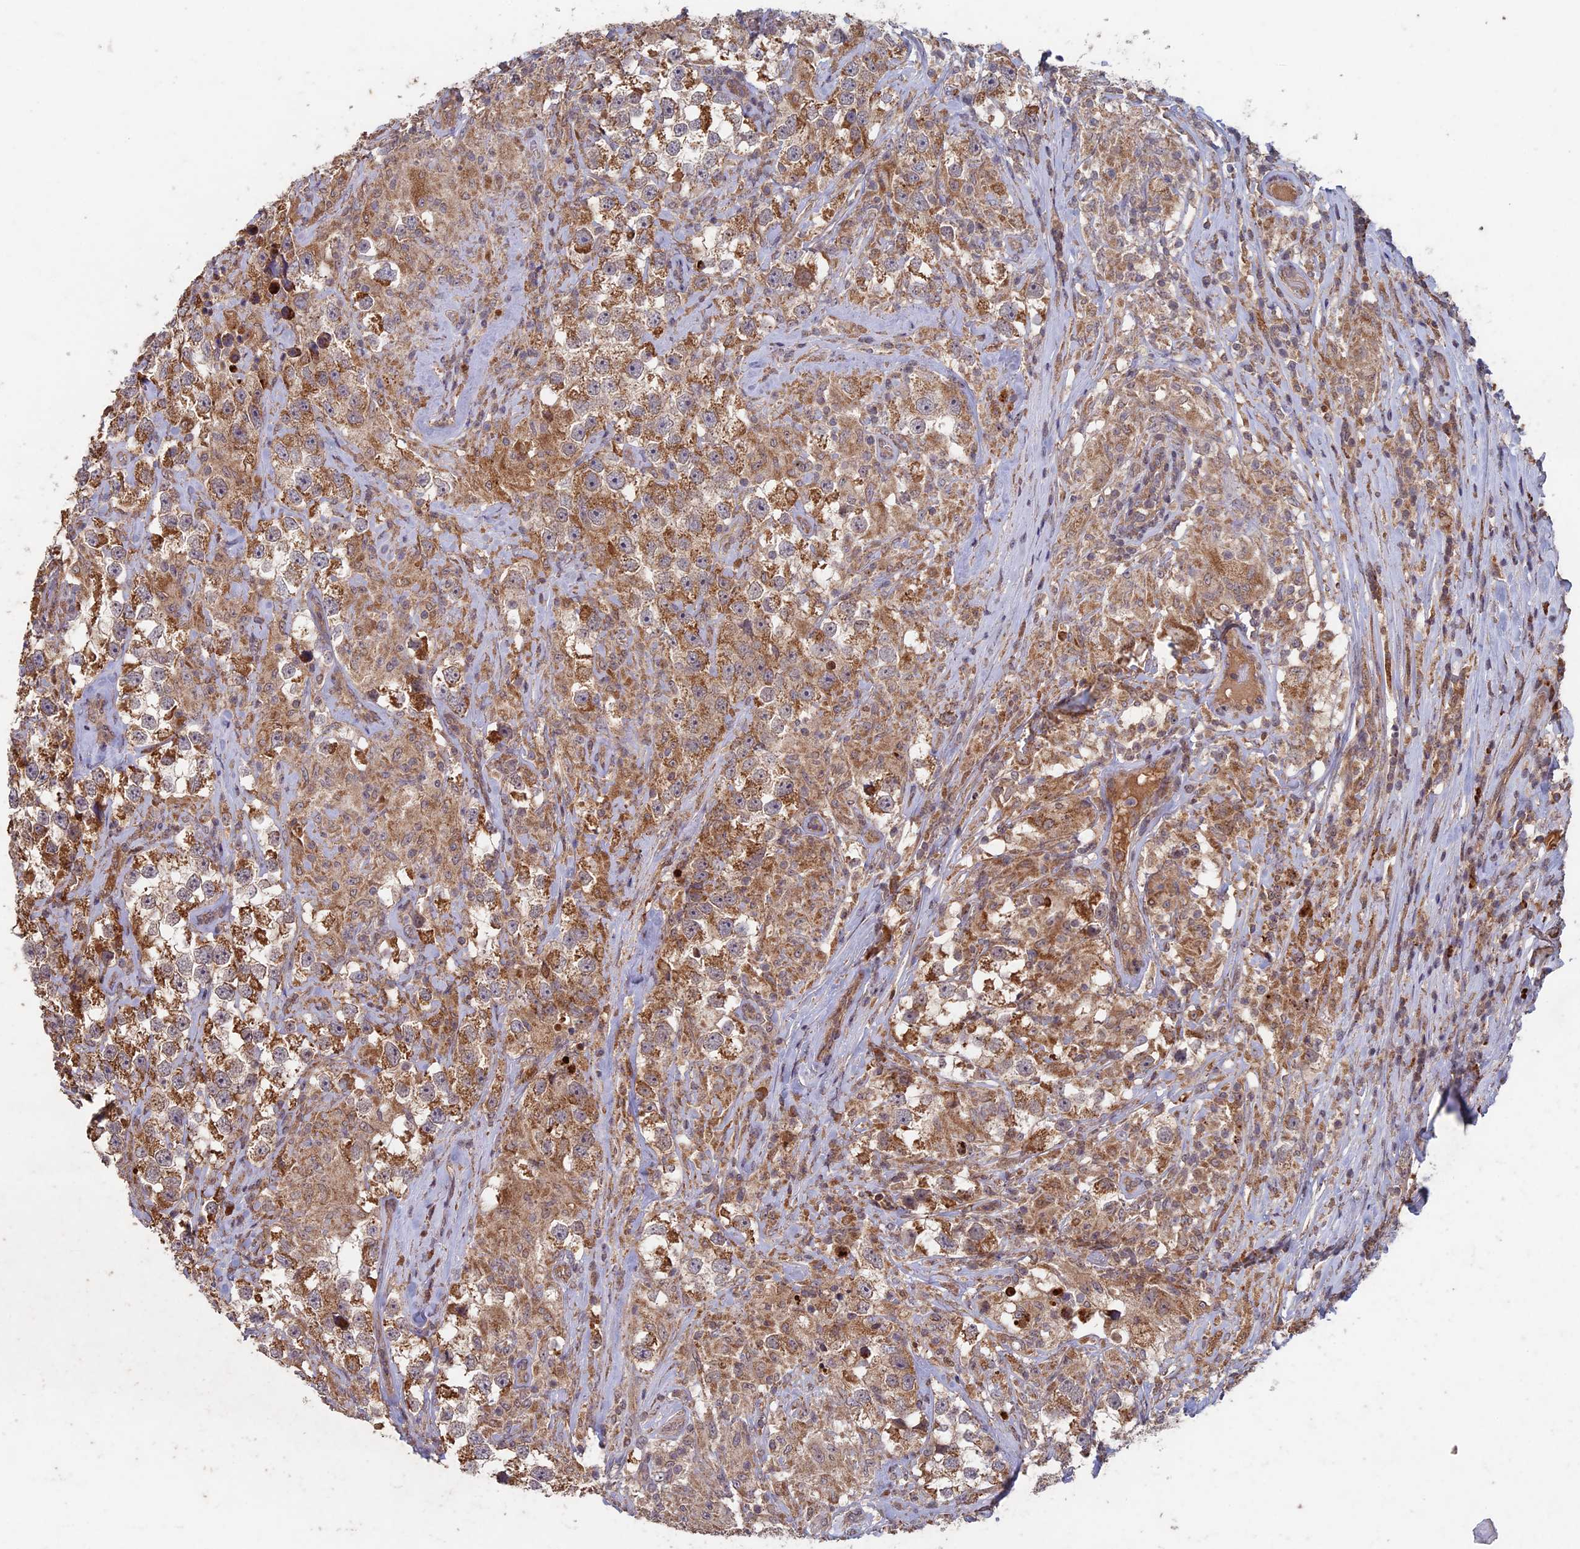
{"staining": {"intensity": "moderate", "quantity": ">75%", "location": "cytoplasmic/membranous"}, "tissue": "testis cancer", "cell_type": "Tumor cells", "image_type": "cancer", "snomed": [{"axis": "morphology", "description": "Seminoma, NOS"}, {"axis": "topography", "description": "Testis"}], "caption": "Immunohistochemical staining of human testis seminoma reveals medium levels of moderate cytoplasmic/membranous protein positivity in approximately >75% of tumor cells.", "gene": "RCCD1", "patient": {"sex": "male", "age": 46}}